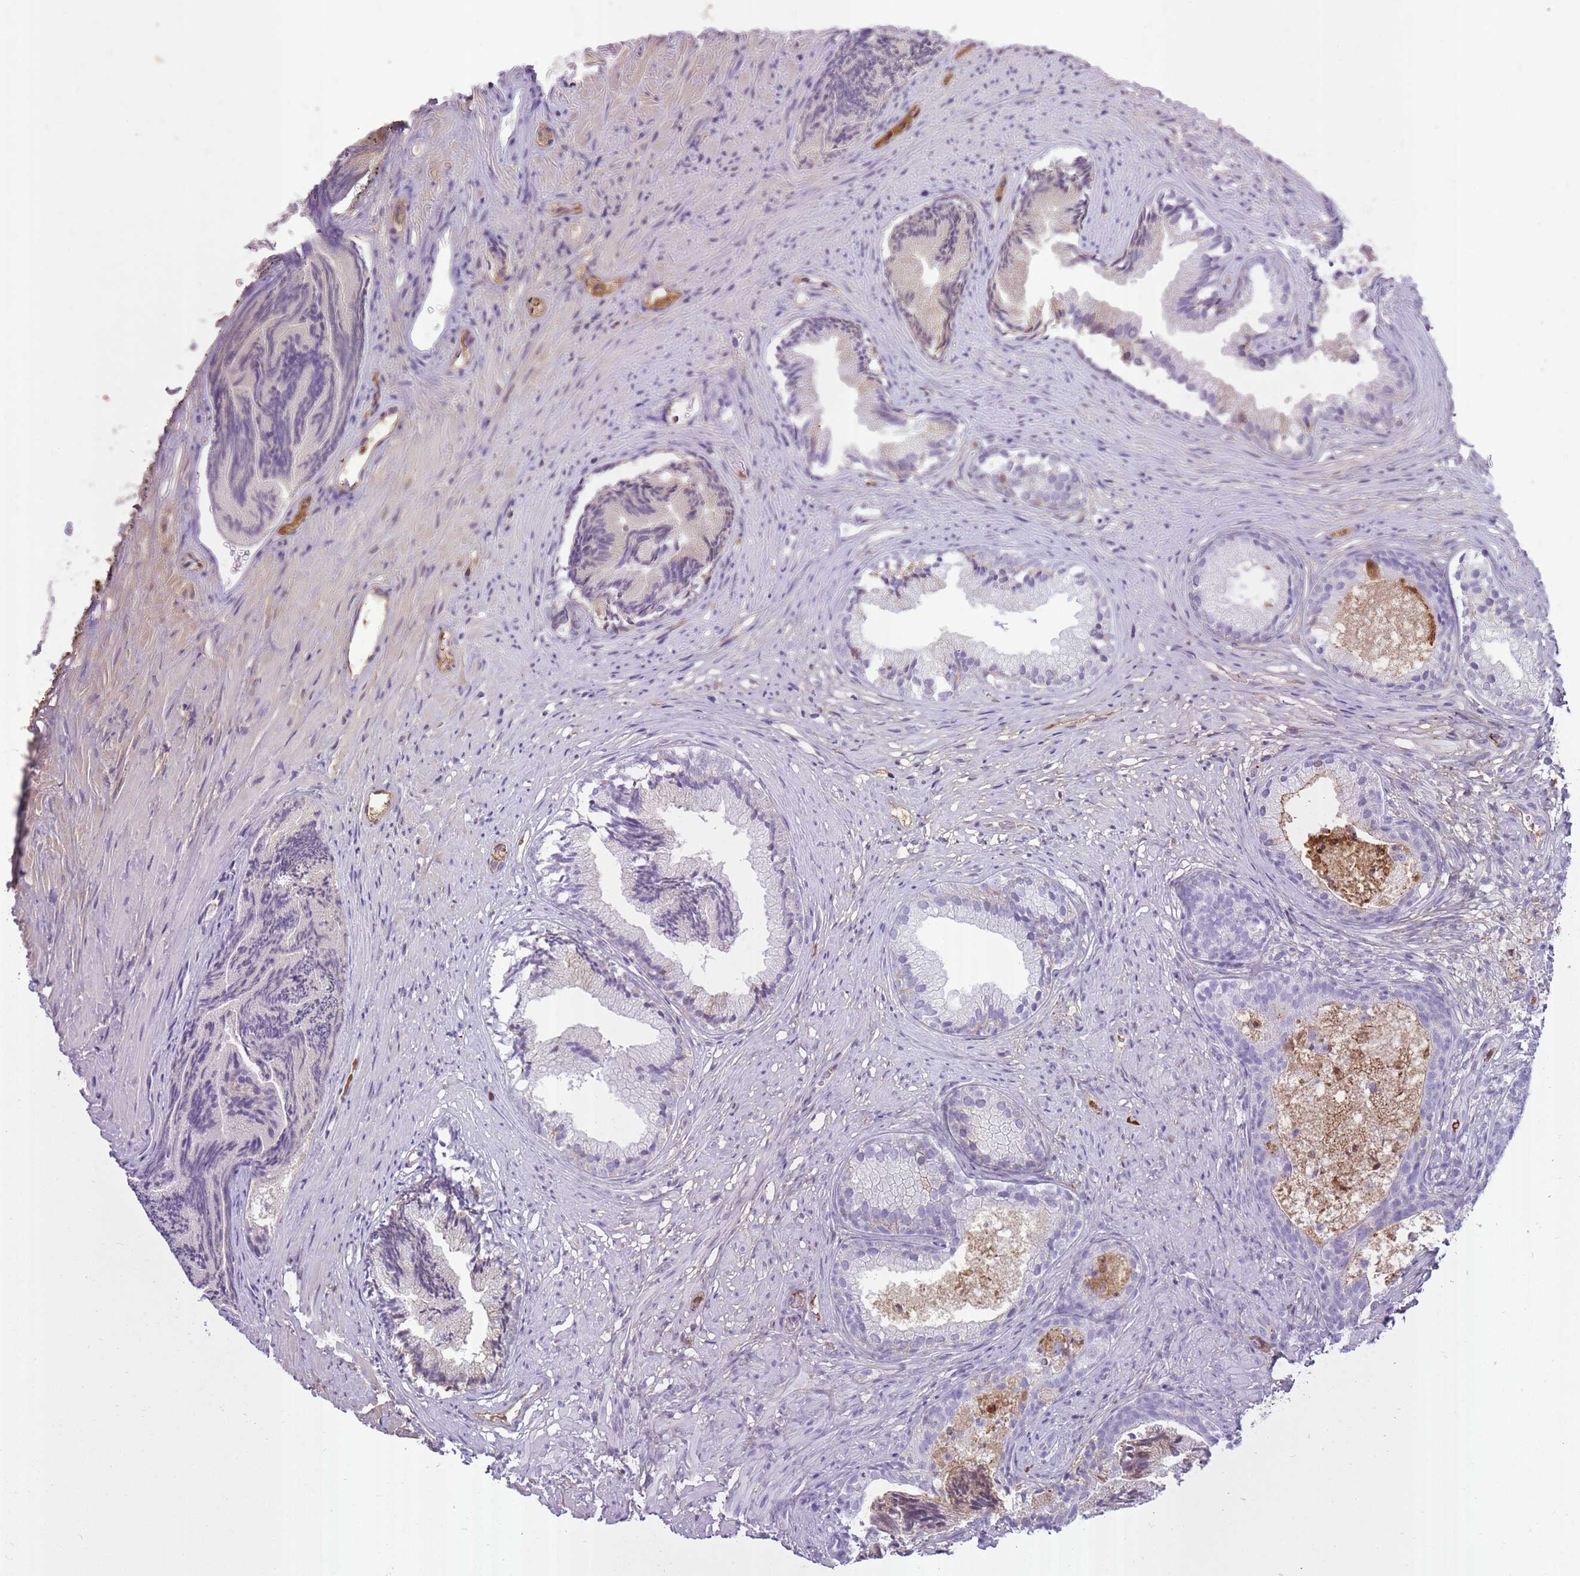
{"staining": {"intensity": "negative", "quantity": "none", "location": "none"}, "tissue": "prostate", "cell_type": "Glandular cells", "image_type": "normal", "snomed": [{"axis": "morphology", "description": "Normal tissue, NOS"}, {"axis": "topography", "description": "Prostate"}], "caption": "Glandular cells are negative for brown protein staining in unremarkable prostate. Brightfield microscopy of IHC stained with DAB (3,3'-diaminobenzidine) (brown) and hematoxylin (blue), captured at high magnification.", "gene": "IGKV1", "patient": {"sex": "male", "age": 76}}